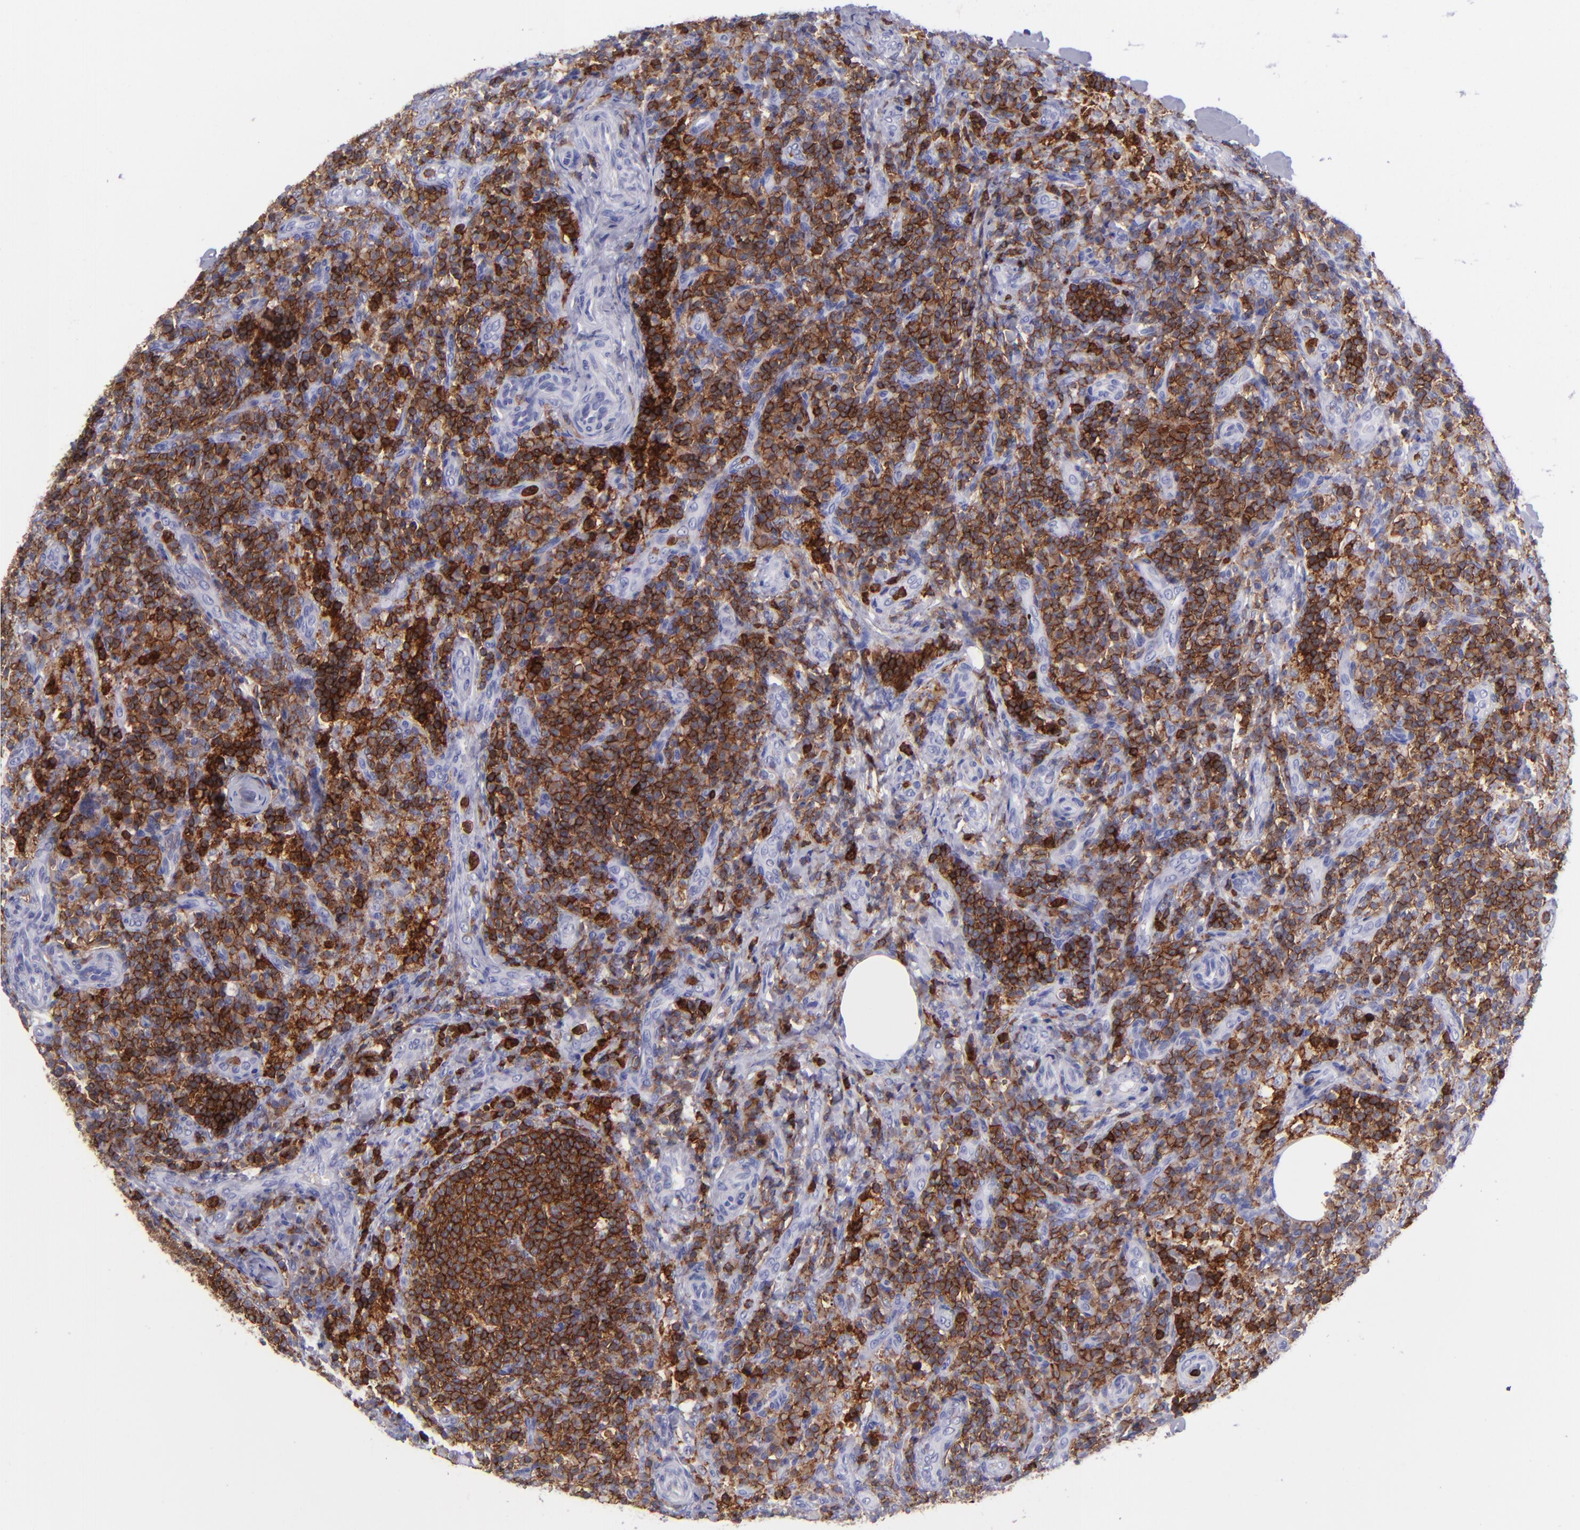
{"staining": {"intensity": "strong", "quantity": ">75%", "location": "cytoplasmic/membranous"}, "tissue": "lymph node", "cell_type": "Non-germinal center cells", "image_type": "normal", "snomed": [{"axis": "morphology", "description": "Normal tissue, NOS"}, {"axis": "morphology", "description": "Inflammation, NOS"}, {"axis": "topography", "description": "Lymph node"}], "caption": "The micrograph demonstrates a brown stain indicating the presence of a protein in the cytoplasmic/membranous of non-germinal center cells in lymph node.", "gene": "ICAM3", "patient": {"sex": "male", "age": 46}}